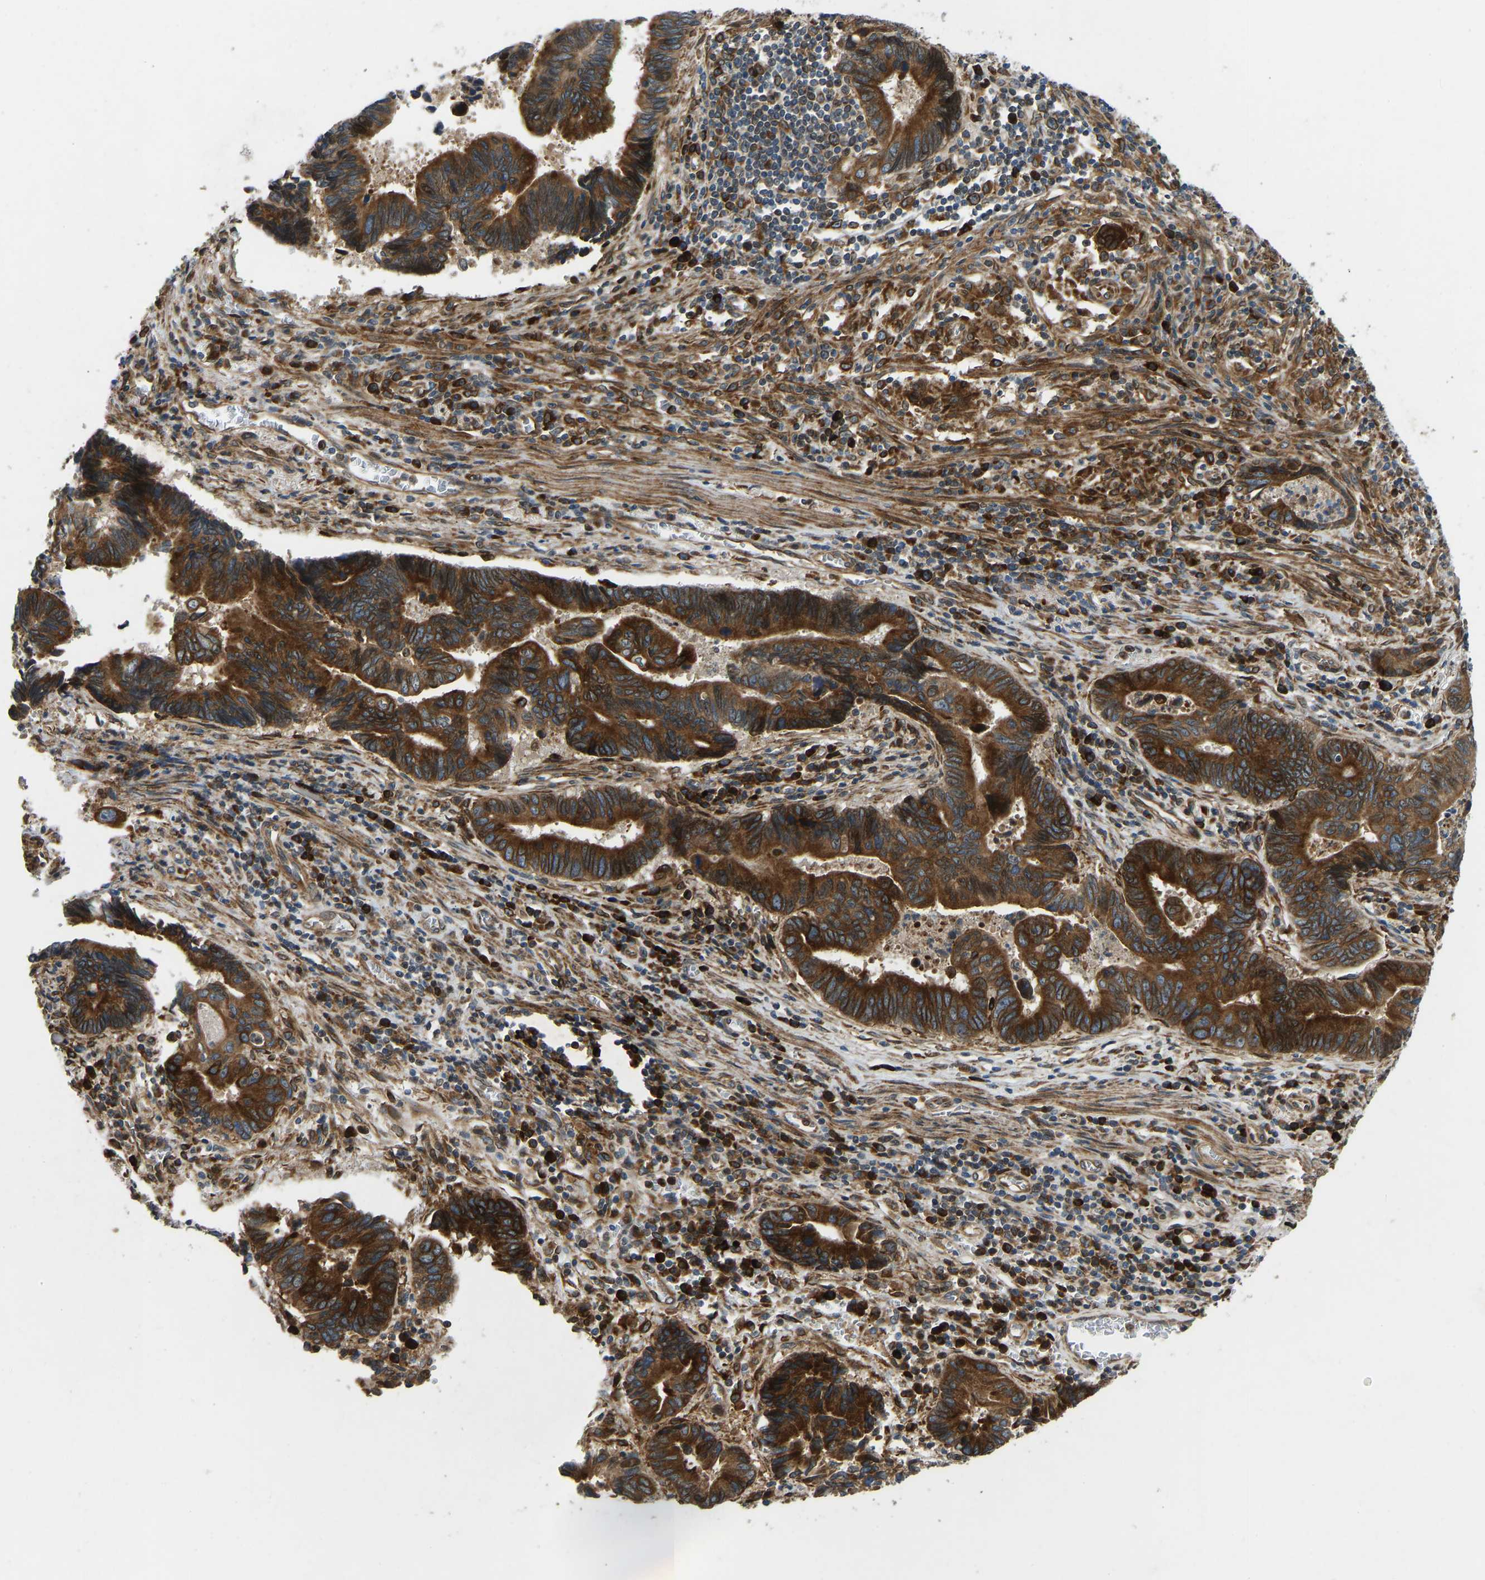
{"staining": {"intensity": "strong", "quantity": ">75%", "location": "cytoplasmic/membranous"}, "tissue": "pancreatic cancer", "cell_type": "Tumor cells", "image_type": "cancer", "snomed": [{"axis": "morphology", "description": "Adenocarcinoma, NOS"}, {"axis": "topography", "description": "Pancreas"}], "caption": "Approximately >75% of tumor cells in human adenocarcinoma (pancreatic) show strong cytoplasmic/membranous protein positivity as visualized by brown immunohistochemical staining.", "gene": "OS9", "patient": {"sex": "female", "age": 70}}